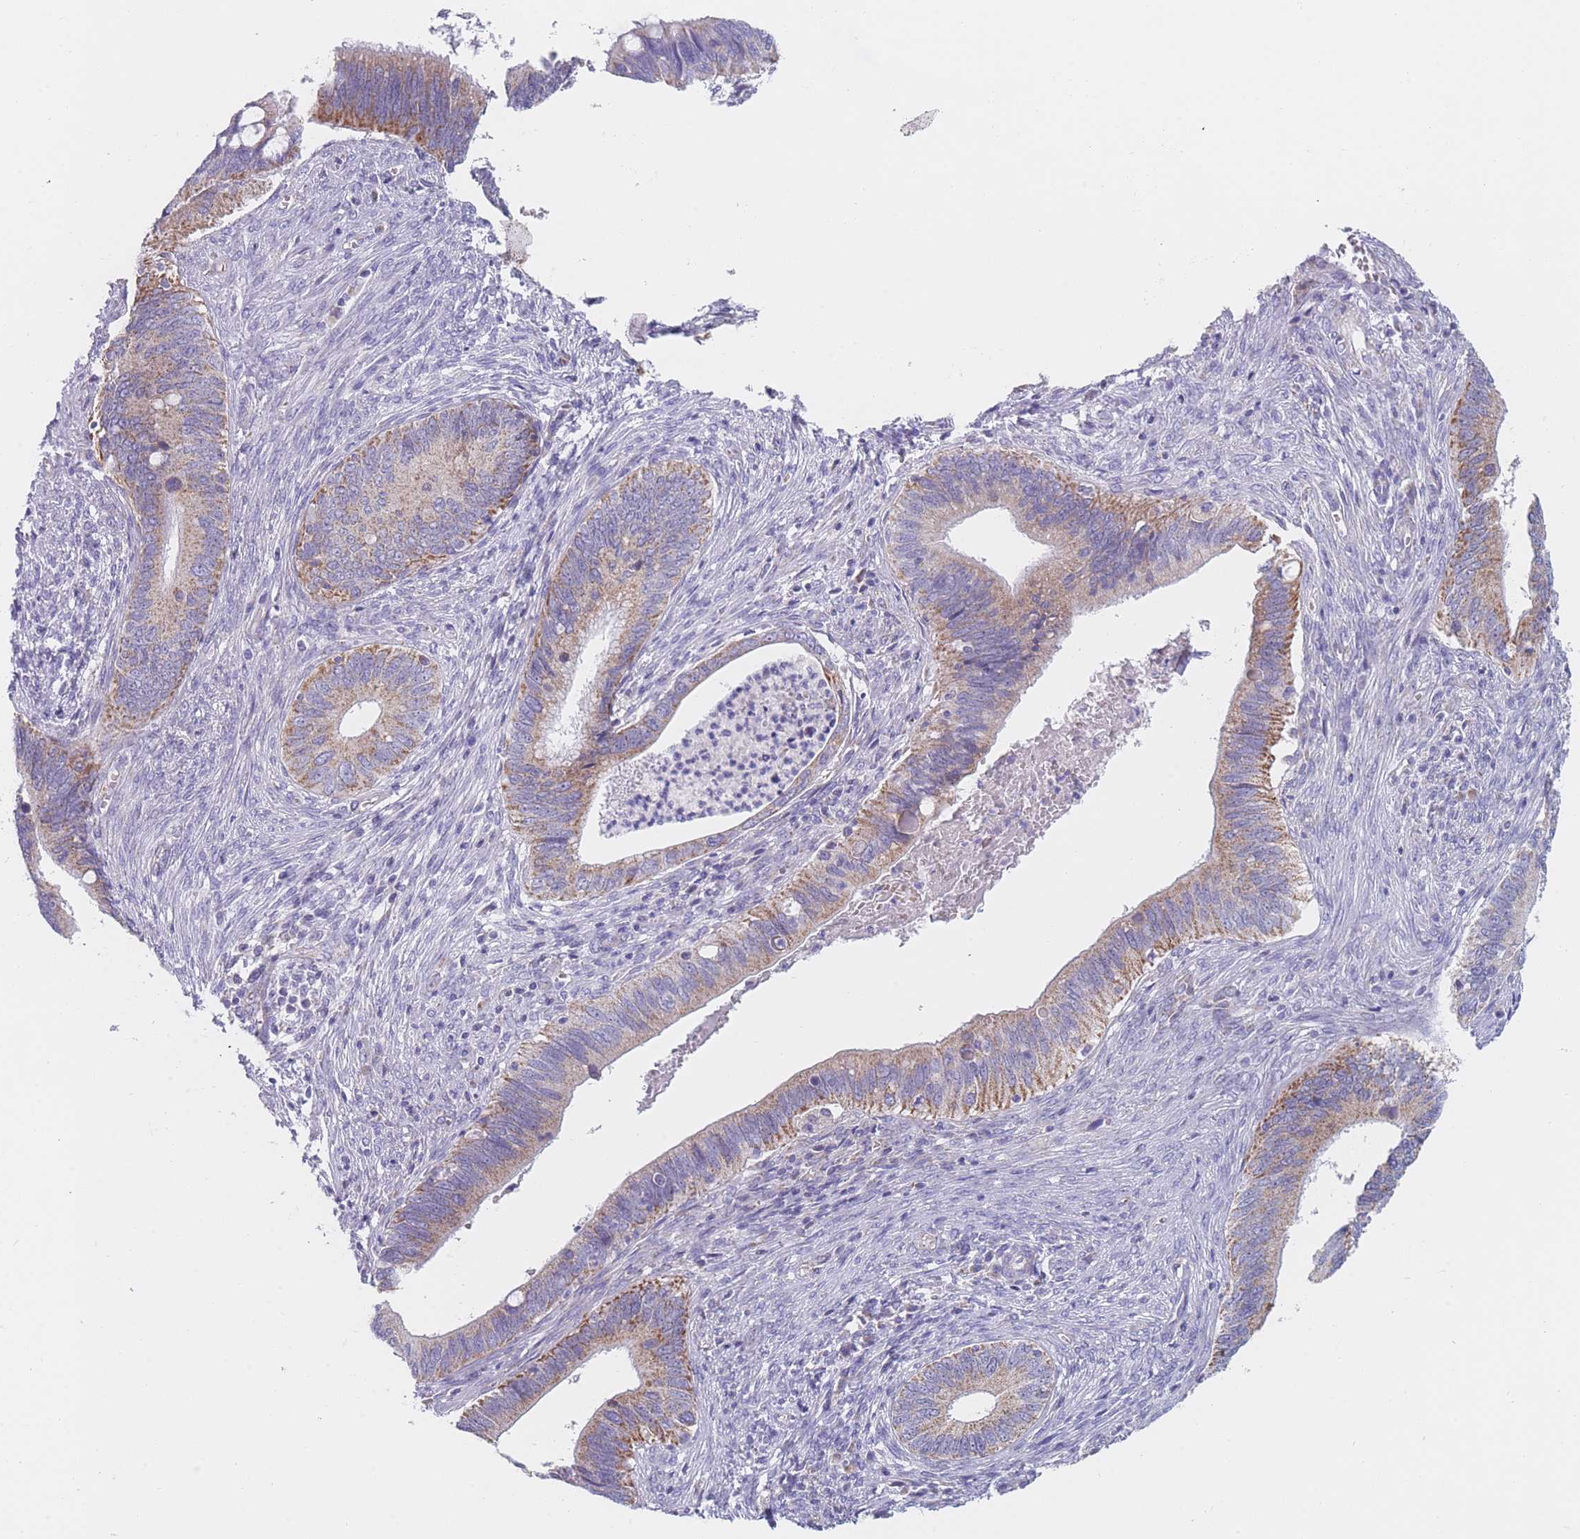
{"staining": {"intensity": "moderate", "quantity": "25%-75%", "location": "cytoplasmic/membranous"}, "tissue": "cervical cancer", "cell_type": "Tumor cells", "image_type": "cancer", "snomed": [{"axis": "morphology", "description": "Adenocarcinoma, NOS"}, {"axis": "topography", "description": "Cervix"}], "caption": "Cervical cancer (adenocarcinoma) tissue demonstrates moderate cytoplasmic/membranous staining in approximately 25%-75% of tumor cells (Brightfield microscopy of DAB IHC at high magnification).", "gene": "MRPS14", "patient": {"sex": "female", "age": 42}}